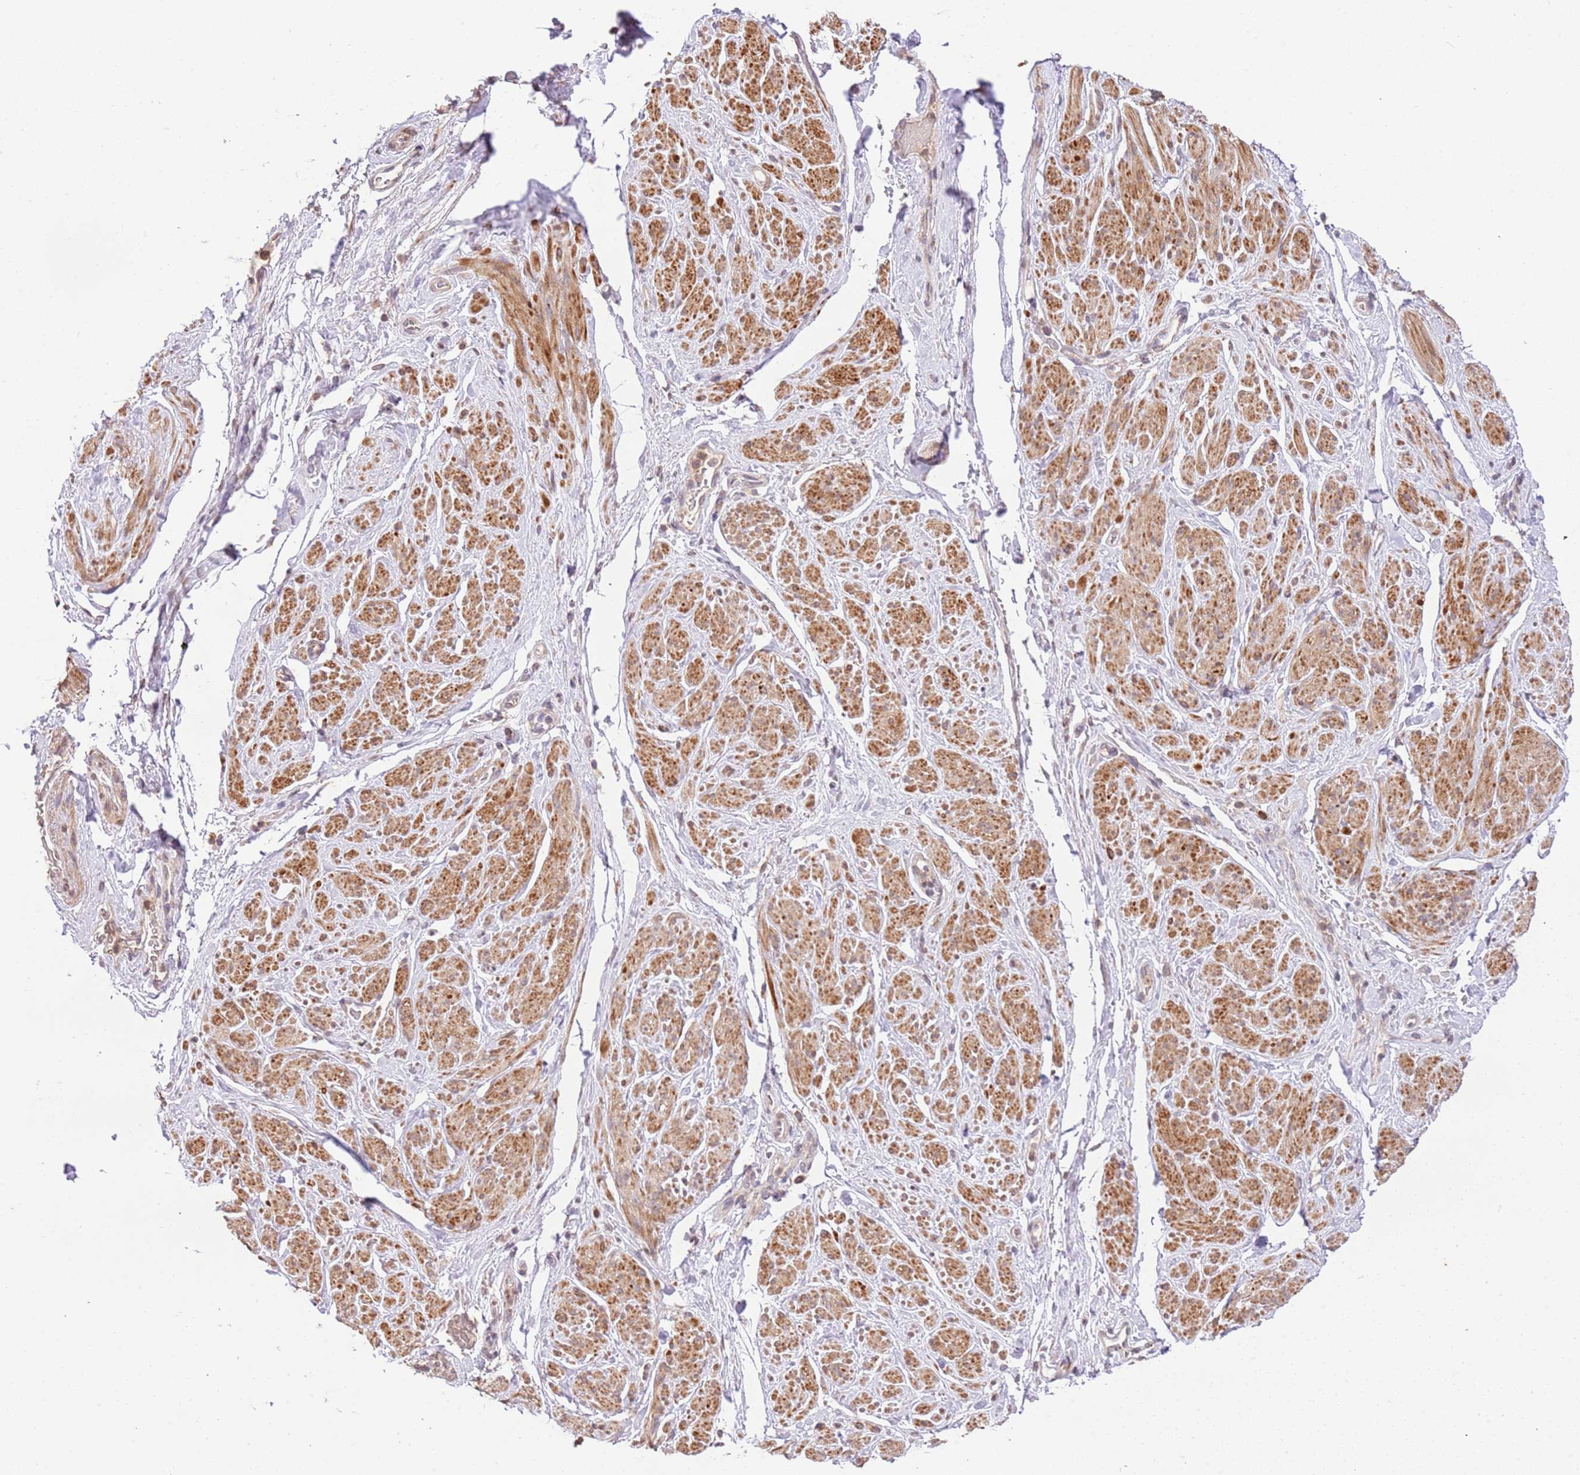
{"staining": {"intensity": "moderate", "quantity": "25%-75%", "location": "cytoplasmic/membranous"}, "tissue": "smooth muscle", "cell_type": "Smooth muscle cells", "image_type": "normal", "snomed": [{"axis": "morphology", "description": "Normal tissue, NOS"}, {"axis": "topography", "description": "Smooth muscle"}, {"axis": "topography", "description": "Peripheral nerve tissue"}], "caption": "A brown stain shows moderate cytoplasmic/membranous positivity of a protein in smooth muscle cells of unremarkable human smooth muscle.", "gene": "SLC16A4", "patient": {"sex": "male", "age": 69}}